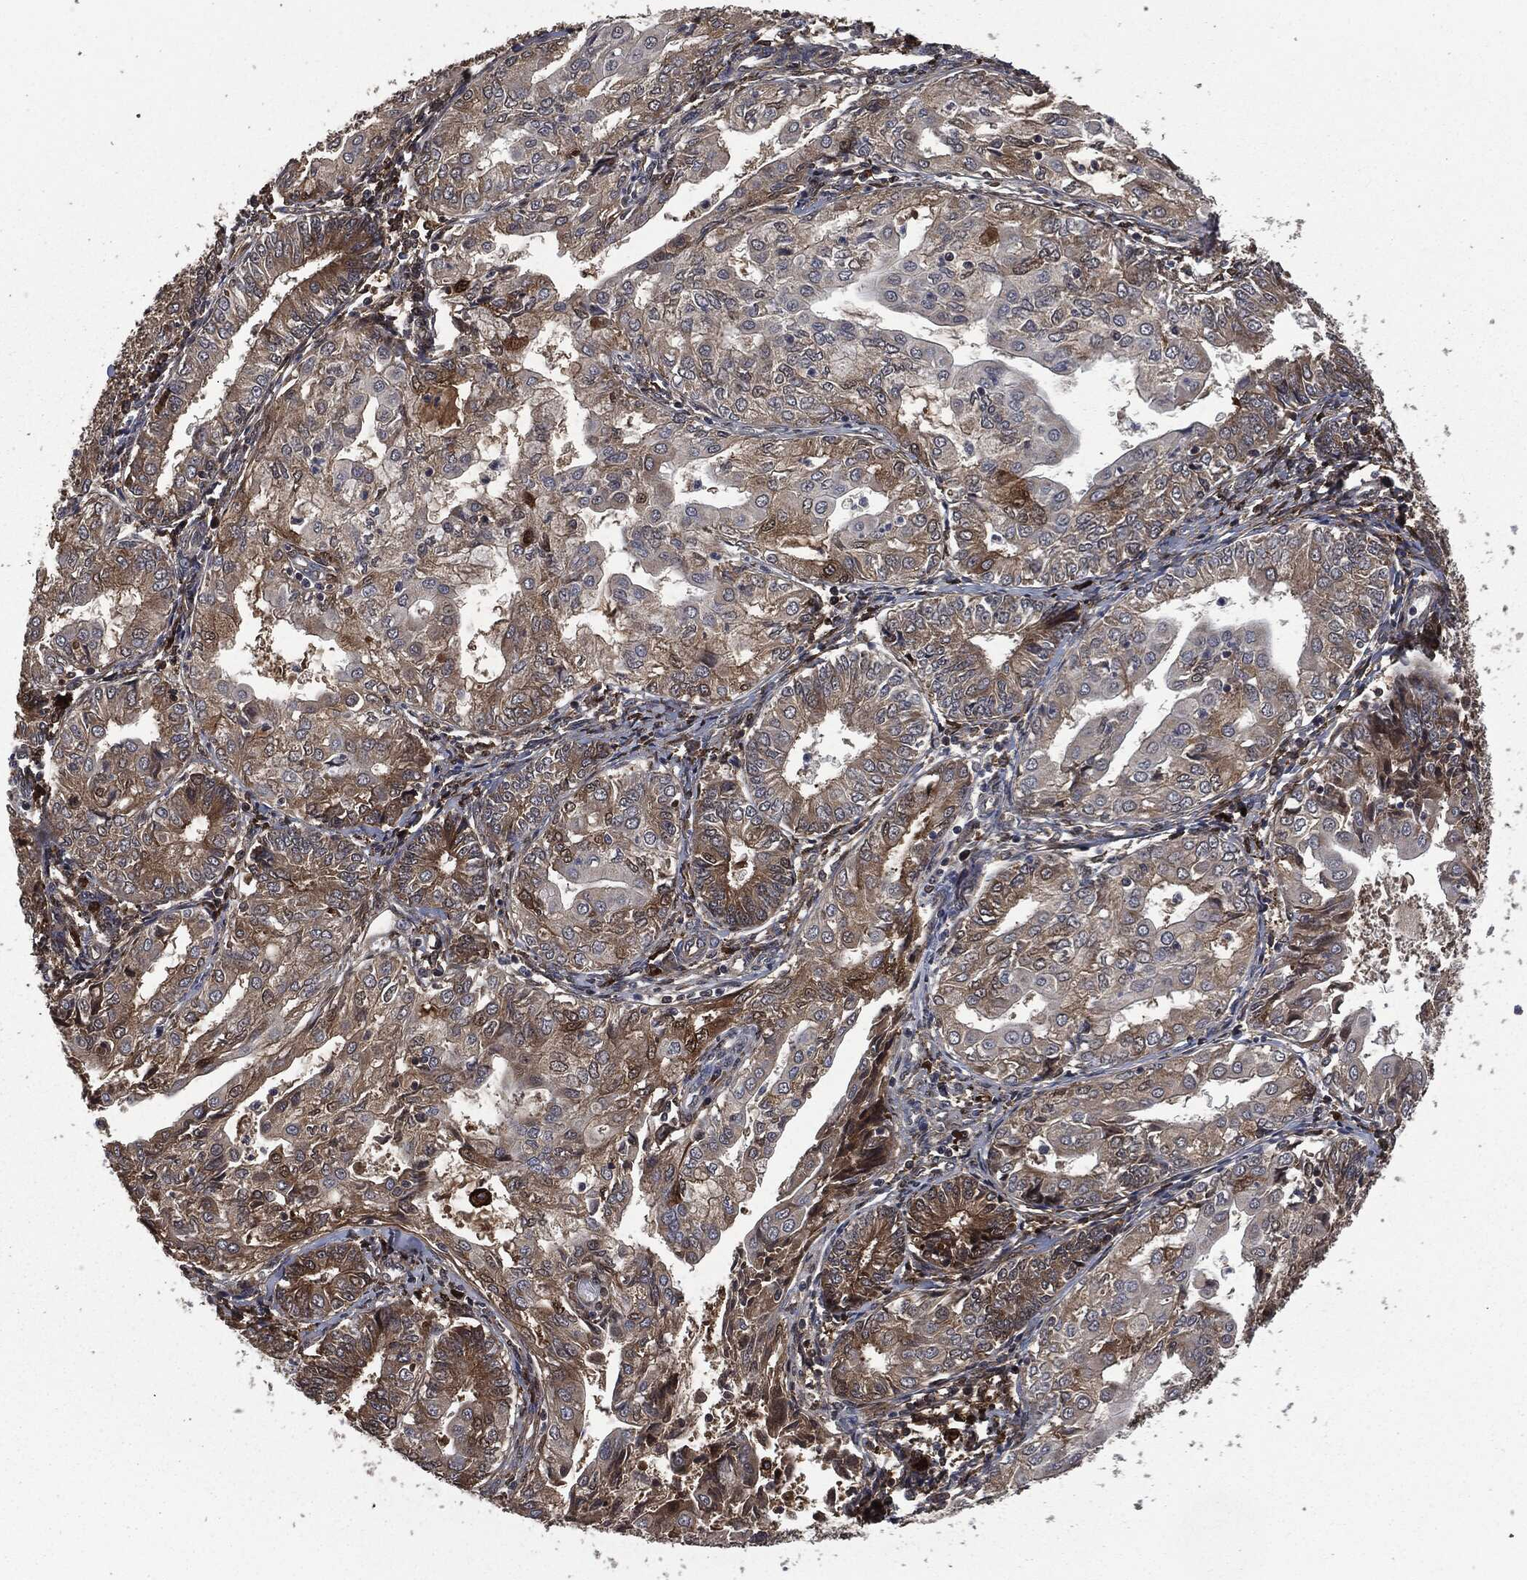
{"staining": {"intensity": "moderate", "quantity": "<25%", "location": "cytoplasmic/membranous"}, "tissue": "endometrial cancer", "cell_type": "Tumor cells", "image_type": "cancer", "snomed": [{"axis": "morphology", "description": "Adenocarcinoma, NOS"}, {"axis": "topography", "description": "Endometrium"}], "caption": "Protein staining of endometrial cancer (adenocarcinoma) tissue shows moderate cytoplasmic/membranous expression in about <25% of tumor cells. The protein of interest is shown in brown color, while the nuclei are stained blue.", "gene": "CRABP2", "patient": {"sex": "female", "age": 68}}